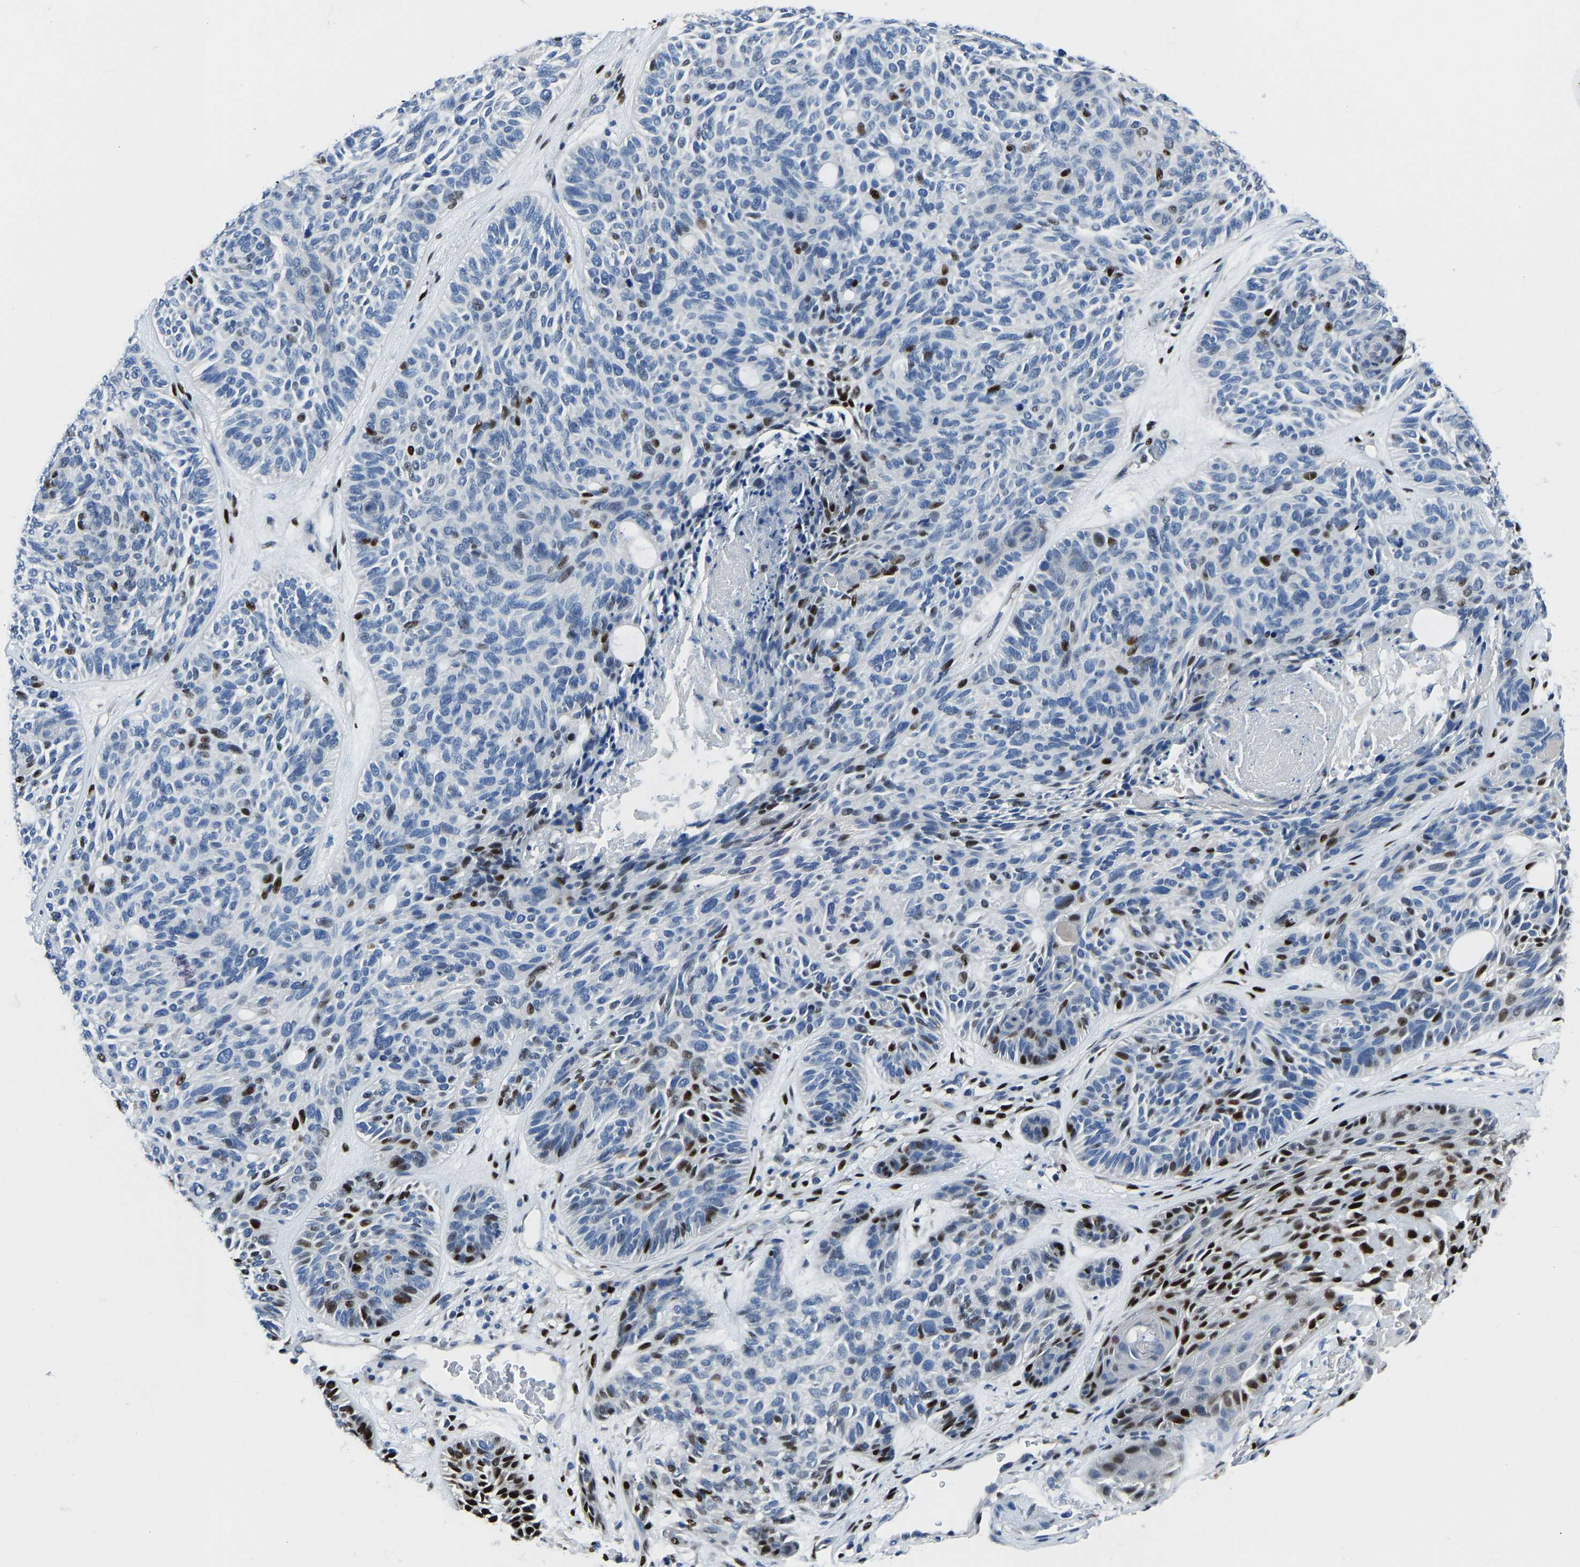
{"staining": {"intensity": "moderate", "quantity": "<25%", "location": "nuclear"}, "tissue": "skin cancer", "cell_type": "Tumor cells", "image_type": "cancer", "snomed": [{"axis": "morphology", "description": "Basal cell carcinoma"}, {"axis": "topography", "description": "Skin"}], "caption": "Skin cancer stained with a brown dye reveals moderate nuclear positive expression in about <25% of tumor cells.", "gene": "EGR1", "patient": {"sex": "male", "age": 55}}